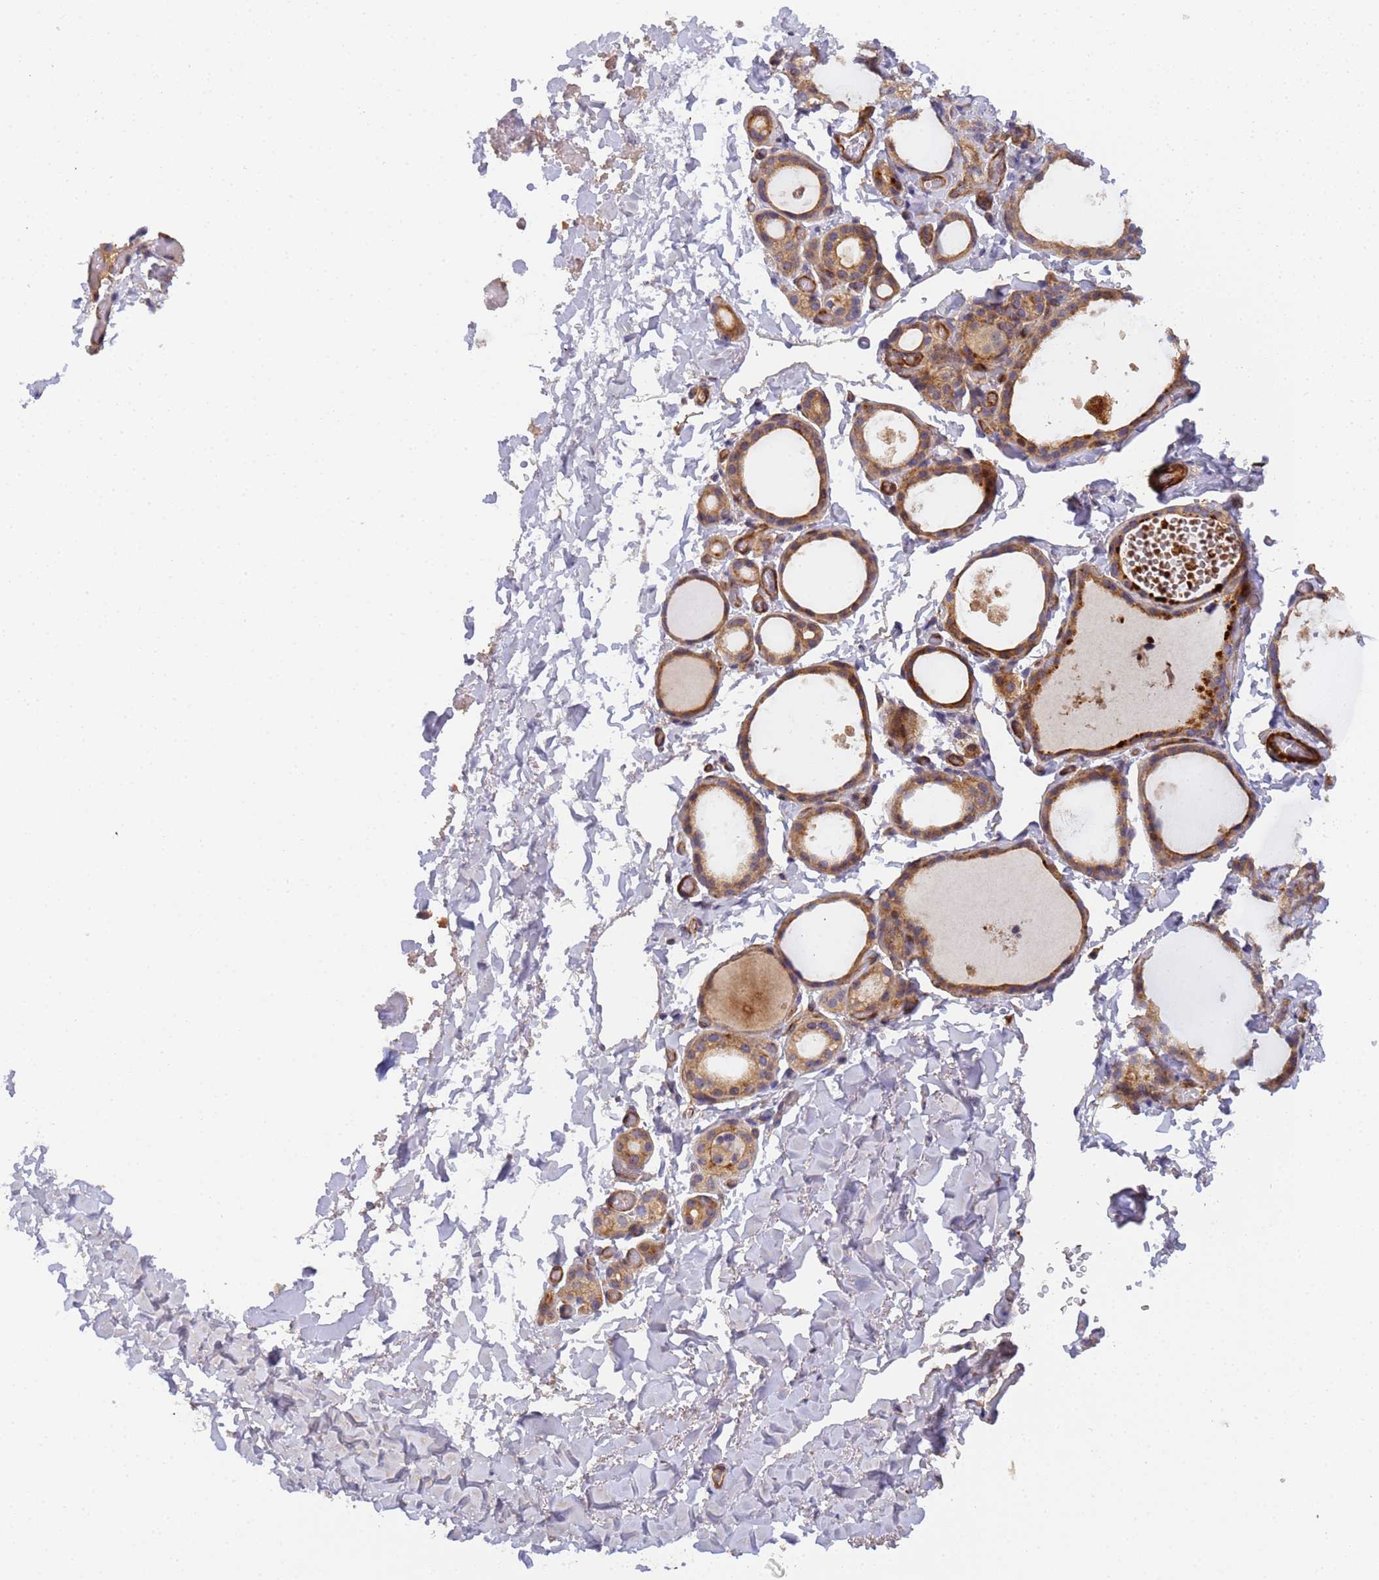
{"staining": {"intensity": "moderate", "quantity": ">75%", "location": "cytoplasmic/membranous"}, "tissue": "thyroid gland", "cell_type": "Glandular cells", "image_type": "normal", "snomed": [{"axis": "morphology", "description": "Normal tissue, NOS"}, {"axis": "topography", "description": "Thyroid gland"}], "caption": "A medium amount of moderate cytoplasmic/membranous positivity is present in about >75% of glandular cells in normal thyroid gland.", "gene": "RALGAPA2", "patient": {"sex": "female", "age": 44}}